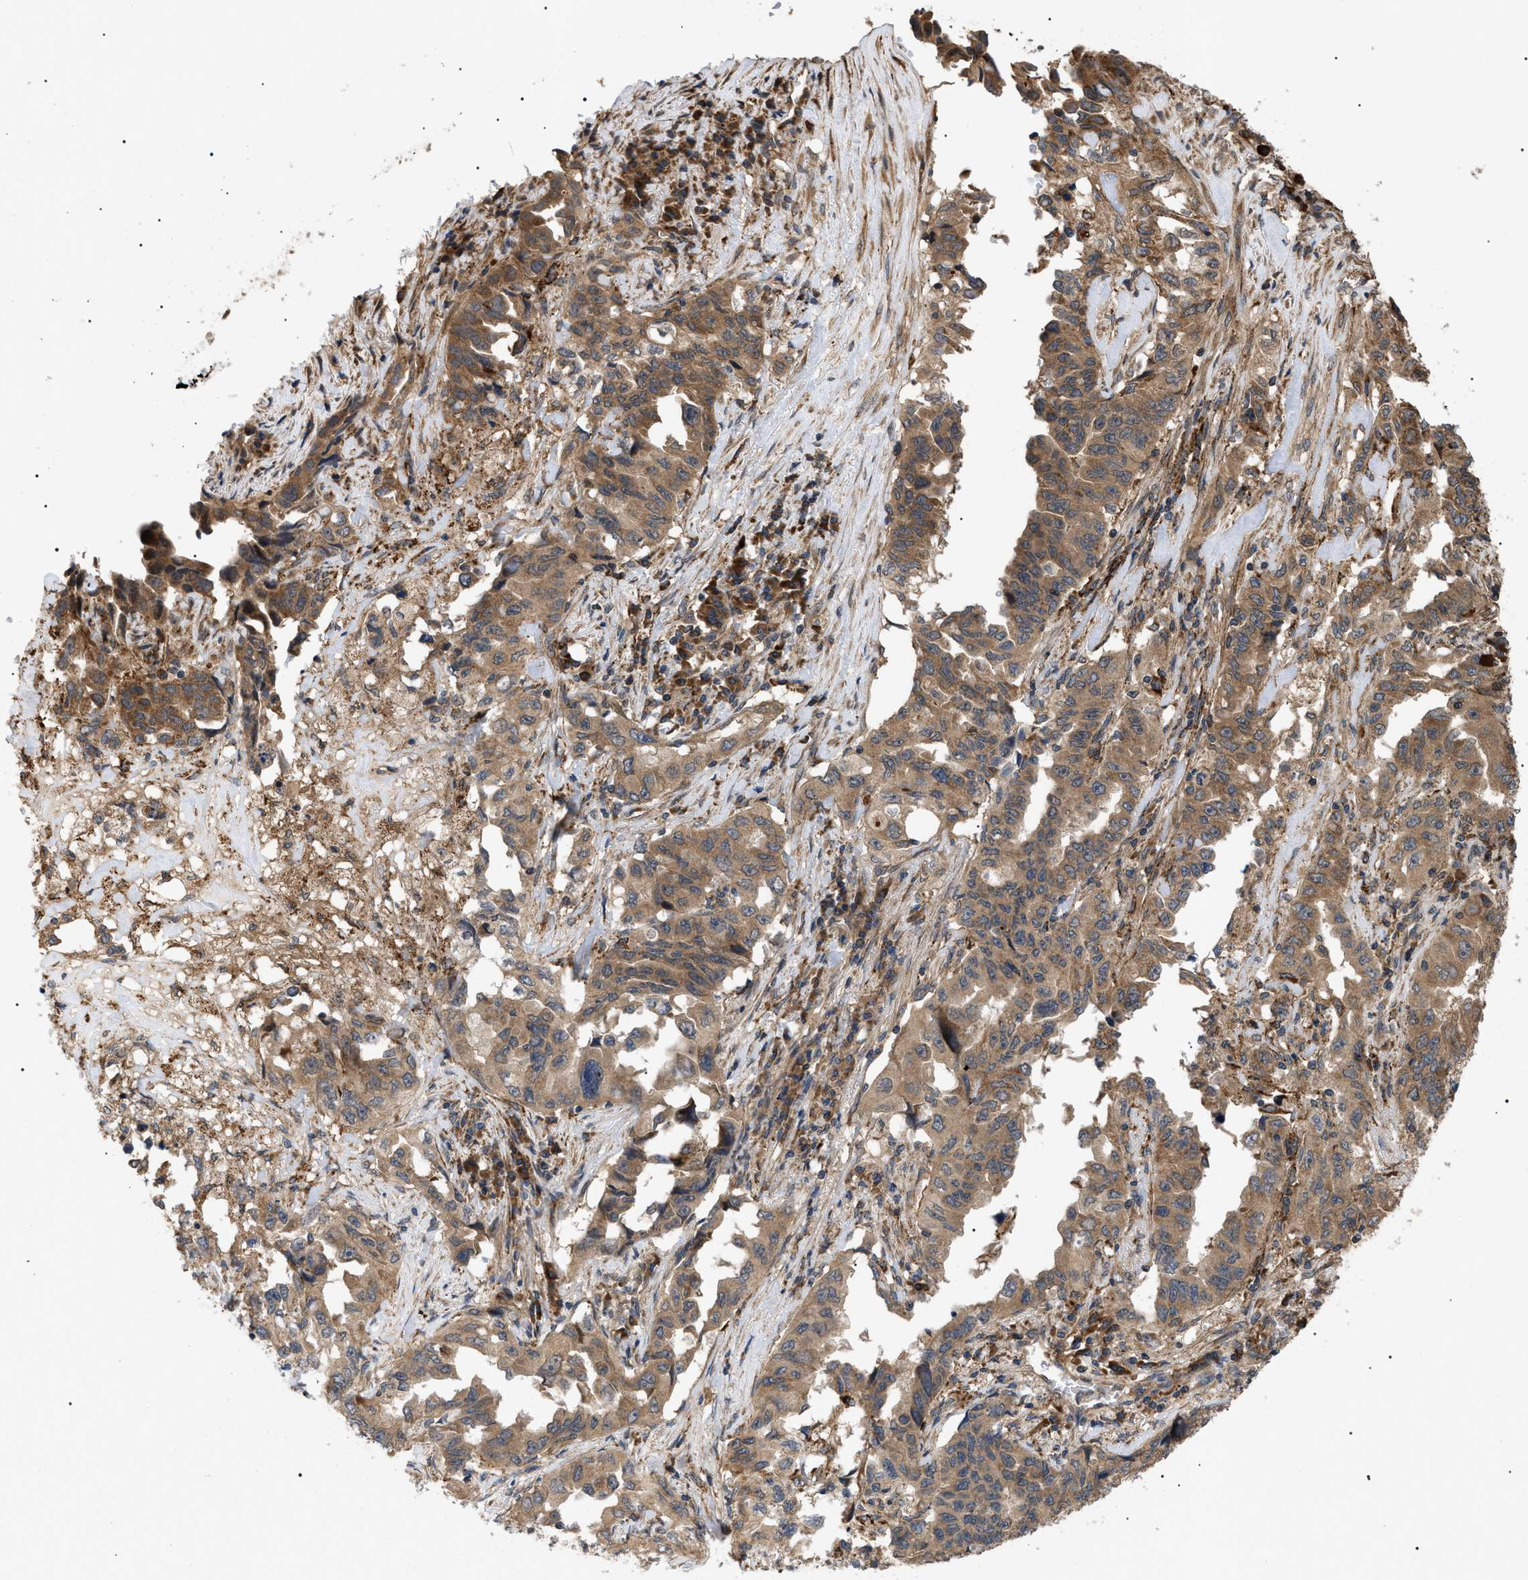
{"staining": {"intensity": "moderate", "quantity": ">75%", "location": "cytoplasmic/membranous"}, "tissue": "lung cancer", "cell_type": "Tumor cells", "image_type": "cancer", "snomed": [{"axis": "morphology", "description": "Adenocarcinoma, NOS"}, {"axis": "topography", "description": "Lung"}], "caption": "The histopathology image demonstrates a brown stain indicating the presence of a protein in the cytoplasmic/membranous of tumor cells in adenocarcinoma (lung).", "gene": "ASTL", "patient": {"sex": "female", "age": 51}}